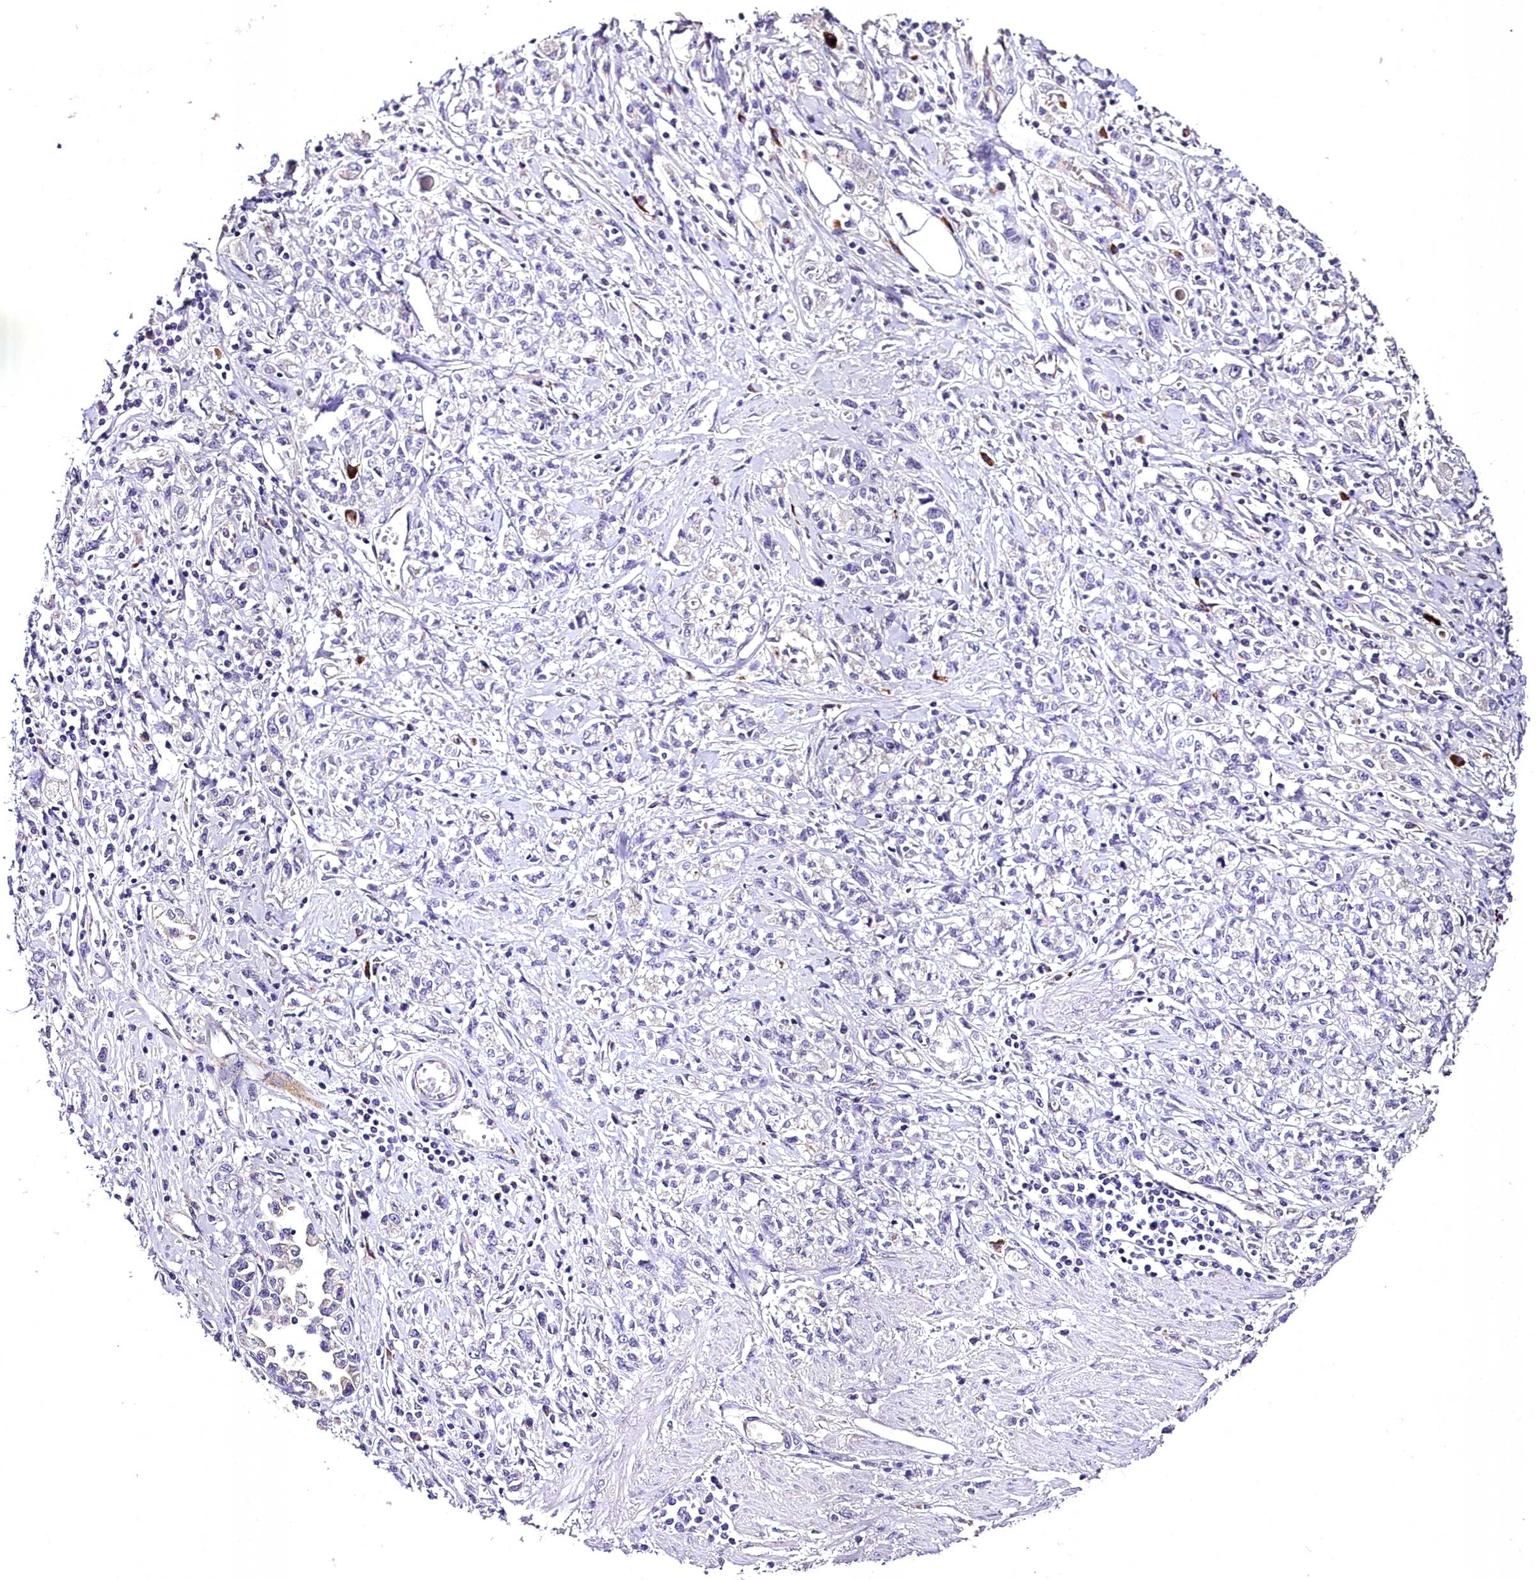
{"staining": {"intensity": "negative", "quantity": "none", "location": "none"}, "tissue": "stomach cancer", "cell_type": "Tumor cells", "image_type": "cancer", "snomed": [{"axis": "morphology", "description": "Adenocarcinoma, NOS"}, {"axis": "topography", "description": "Stomach"}], "caption": "An image of human adenocarcinoma (stomach) is negative for staining in tumor cells.", "gene": "MS4A18", "patient": {"sex": "female", "age": 76}}